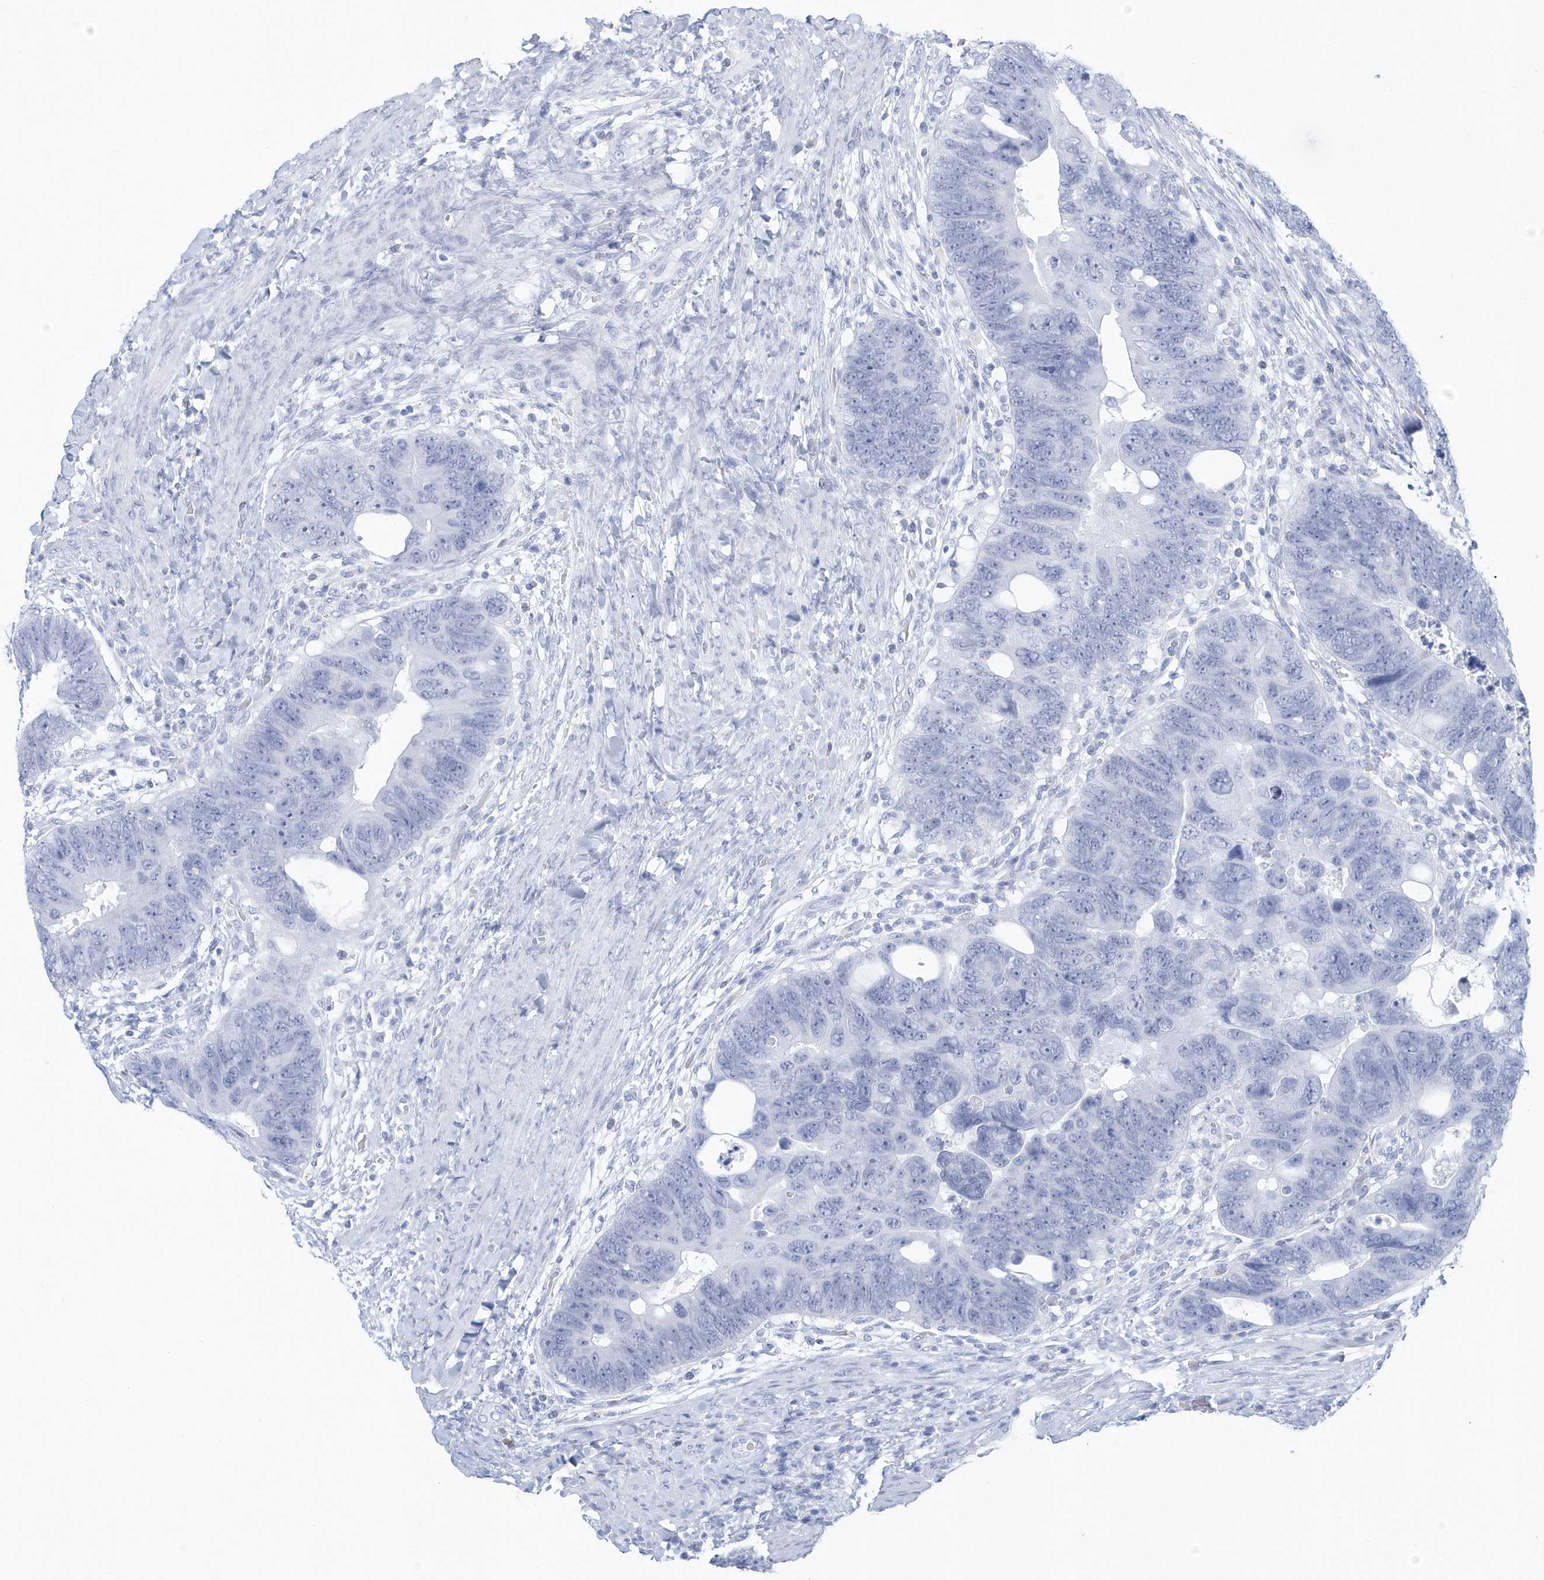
{"staining": {"intensity": "negative", "quantity": "none", "location": "none"}, "tissue": "colorectal cancer", "cell_type": "Tumor cells", "image_type": "cancer", "snomed": [{"axis": "morphology", "description": "Adenocarcinoma, NOS"}, {"axis": "topography", "description": "Rectum"}], "caption": "Colorectal adenocarcinoma was stained to show a protein in brown. There is no significant positivity in tumor cells.", "gene": "PTPRO", "patient": {"sex": "male", "age": 59}}